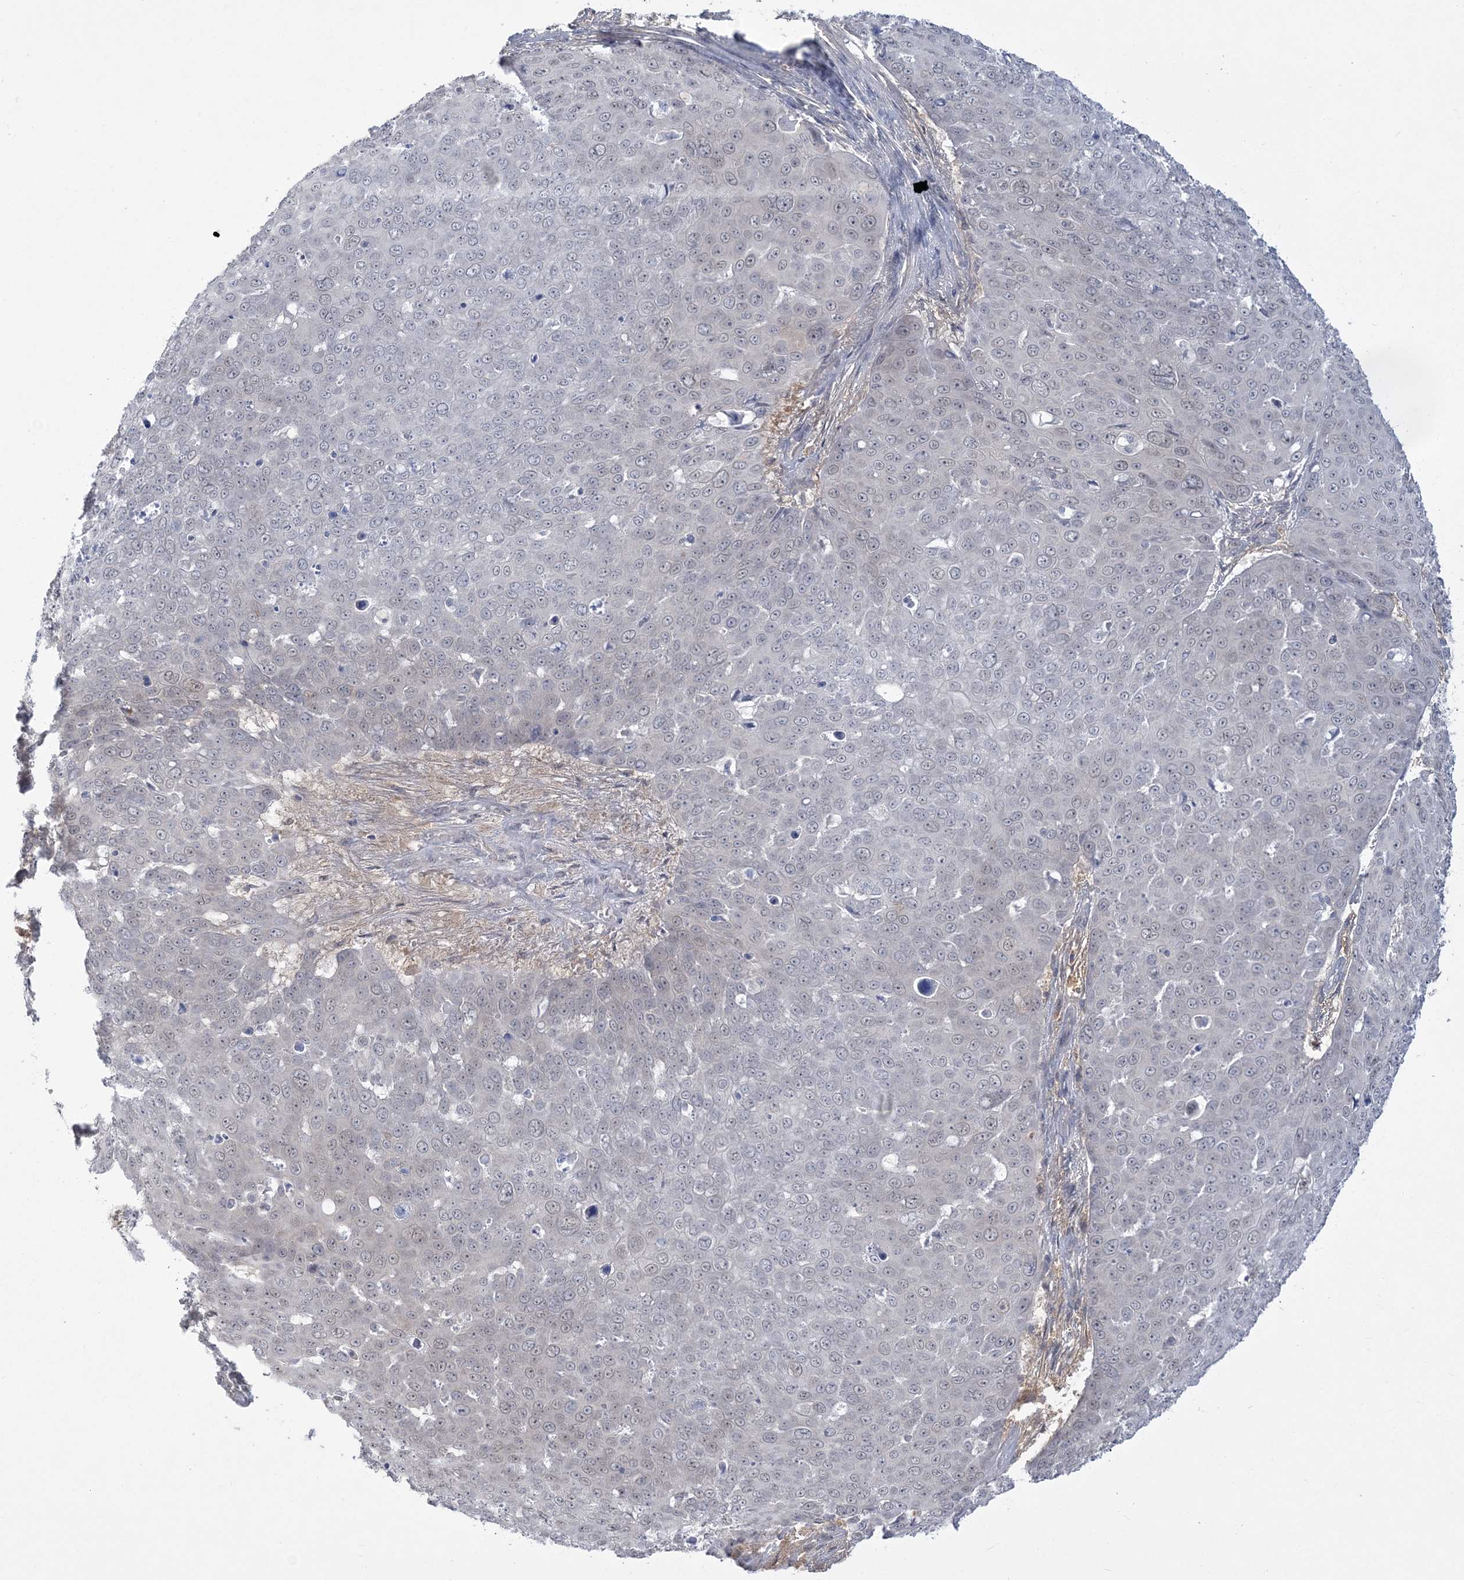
{"staining": {"intensity": "negative", "quantity": "none", "location": "none"}, "tissue": "skin cancer", "cell_type": "Tumor cells", "image_type": "cancer", "snomed": [{"axis": "morphology", "description": "Squamous cell carcinoma, NOS"}, {"axis": "topography", "description": "Skin"}], "caption": "The photomicrograph displays no staining of tumor cells in skin cancer. (IHC, brightfield microscopy, high magnification).", "gene": "ANKS1A", "patient": {"sex": "male", "age": 71}}